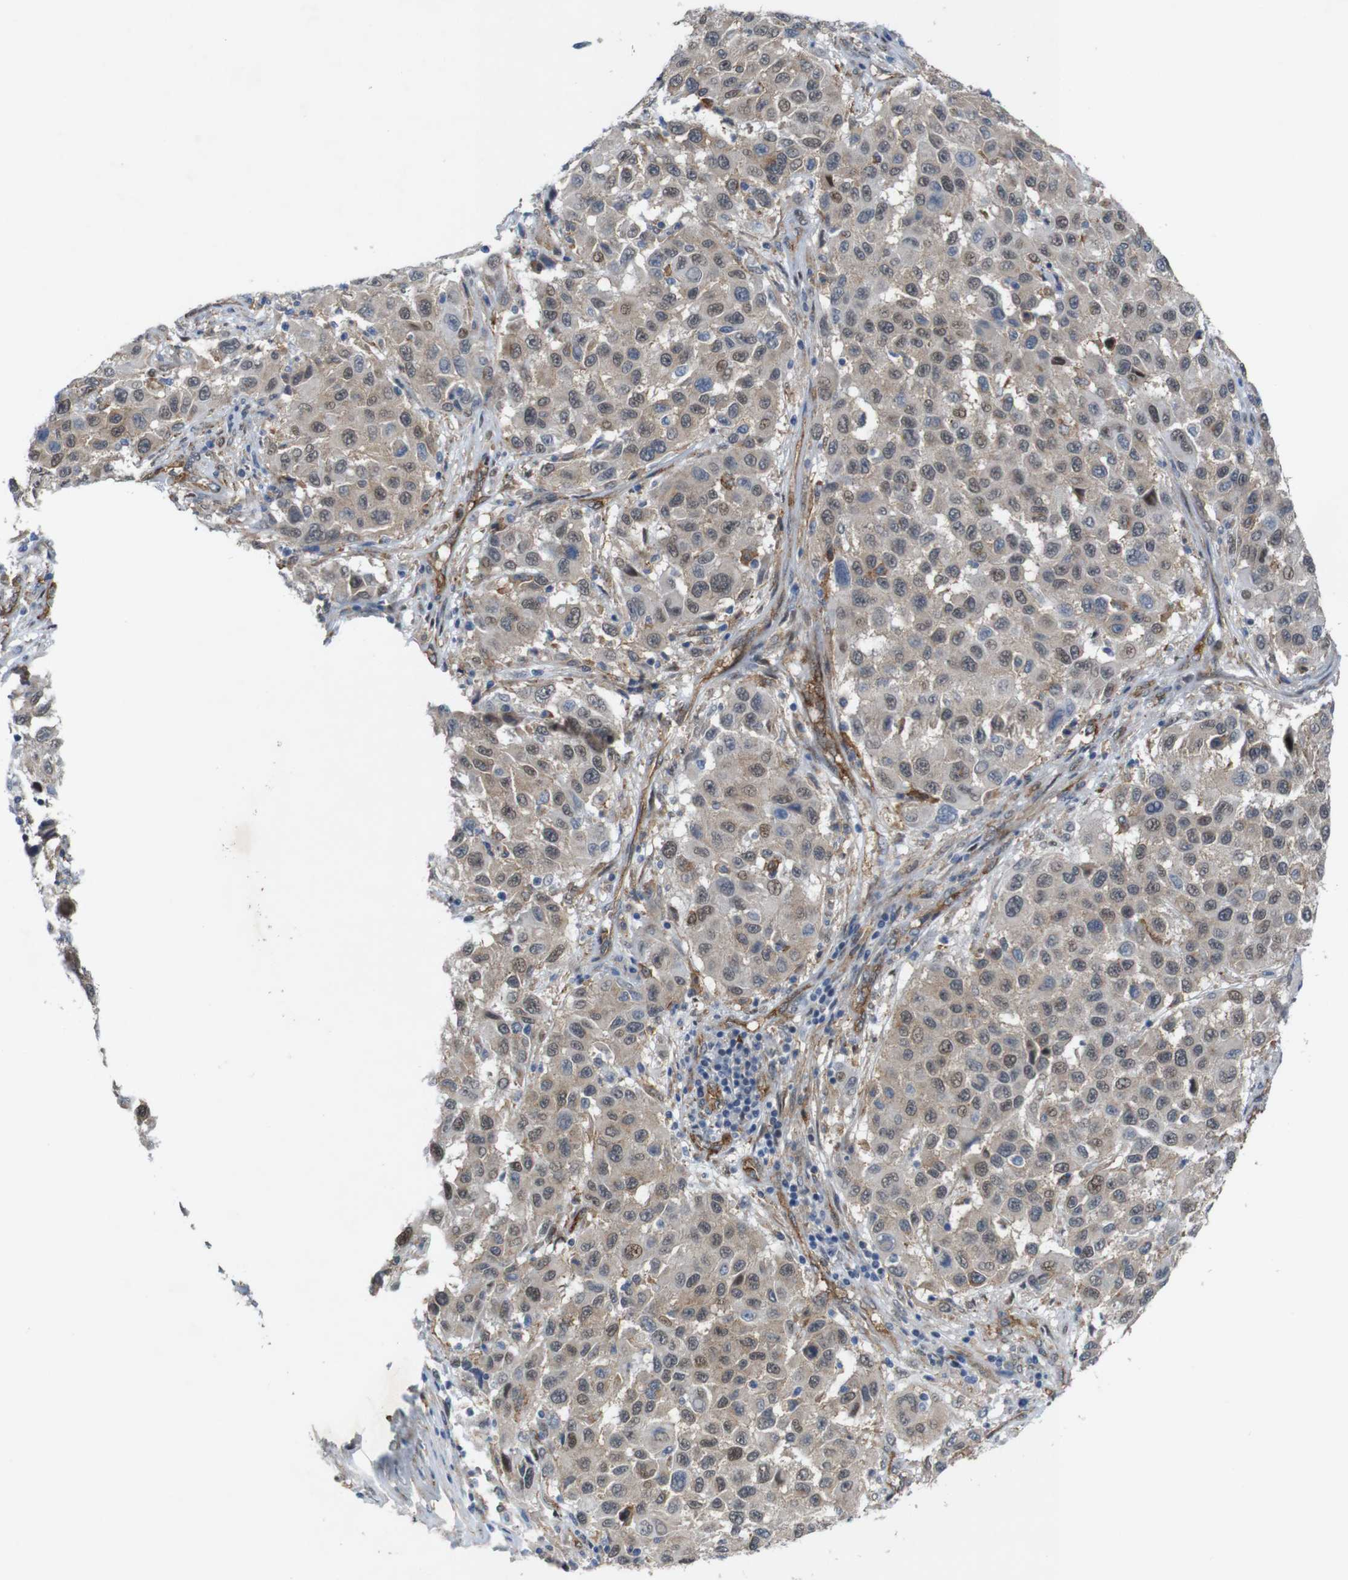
{"staining": {"intensity": "weak", "quantity": ">75%", "location": "cytoplasmic/membranous,nuclear"}, "tissue": "melanoma", "cell_type": "Tumor cells", "image_type": "cancer", "snomed": [{"axis": "morphology", "description": "Malignant melanoma, Metastatic site"}, {"axis": "topography", "description": "Lymph node"}], "caption": "Tumor cells reveal low levels of weak cytoplasmic/membranous and nuclear expression in about >75% of cells in human malignant melanoma (metastatic site).", "gene": "PTGER4", "patient": {"sex": "male", "age": 61}}